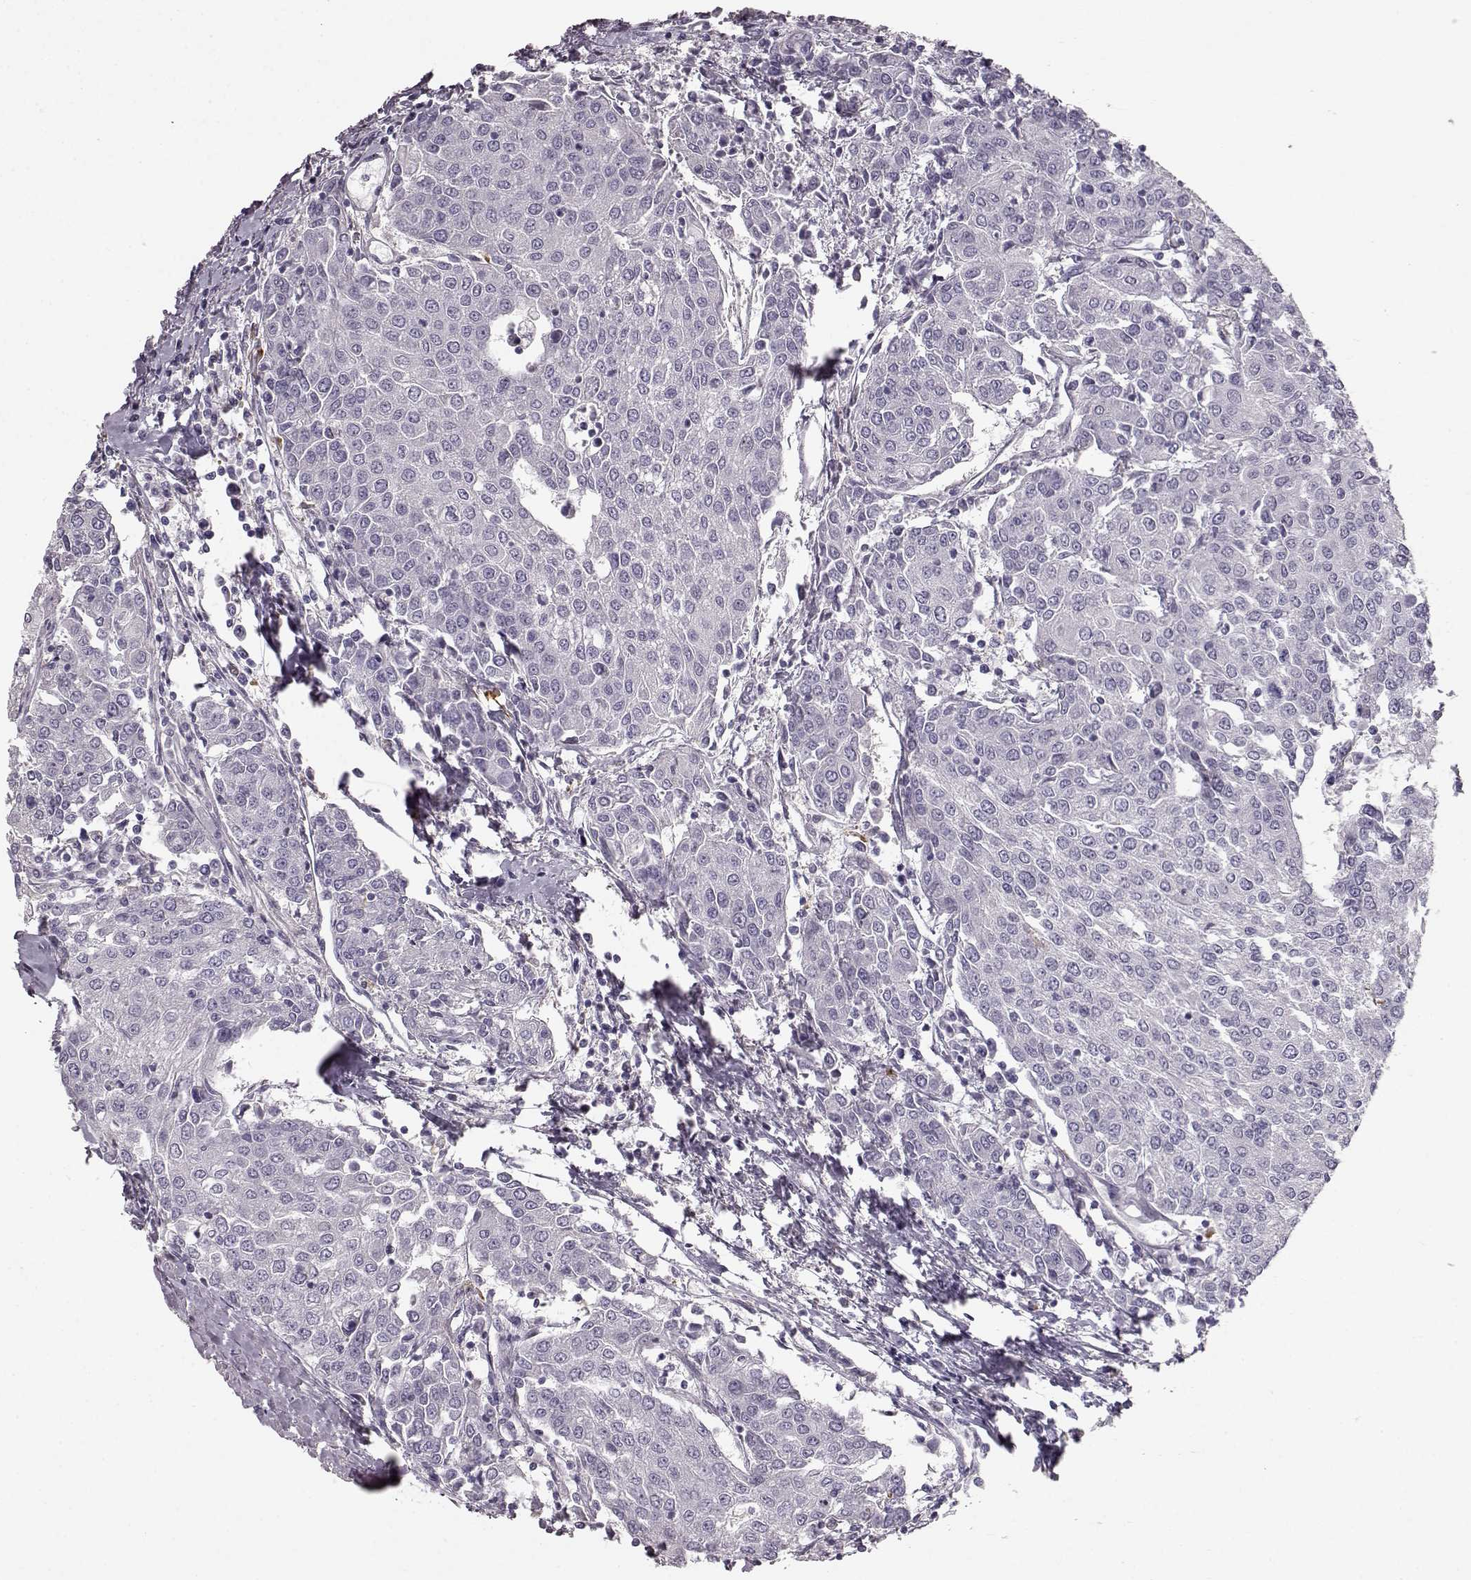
{"staining": {"intensity": "negative", "quantity": "none", "location": "none"}, "tissue": "urothelial cancer", "cell_type": "Tumor cells", "image_type": "cancer", "snomed": [{"axis": "morphology", "description": "Urothelial carcinoma, High grade"}, {"axis": "topography", "description": "Urinary bladder"}], "caption": "Photomicrograph shows no significant protein expression in tumor cells of urothelial carcinoma (high-grade).", "gene": "GPR50", "patient": {"sex": "female", "age": 85}}